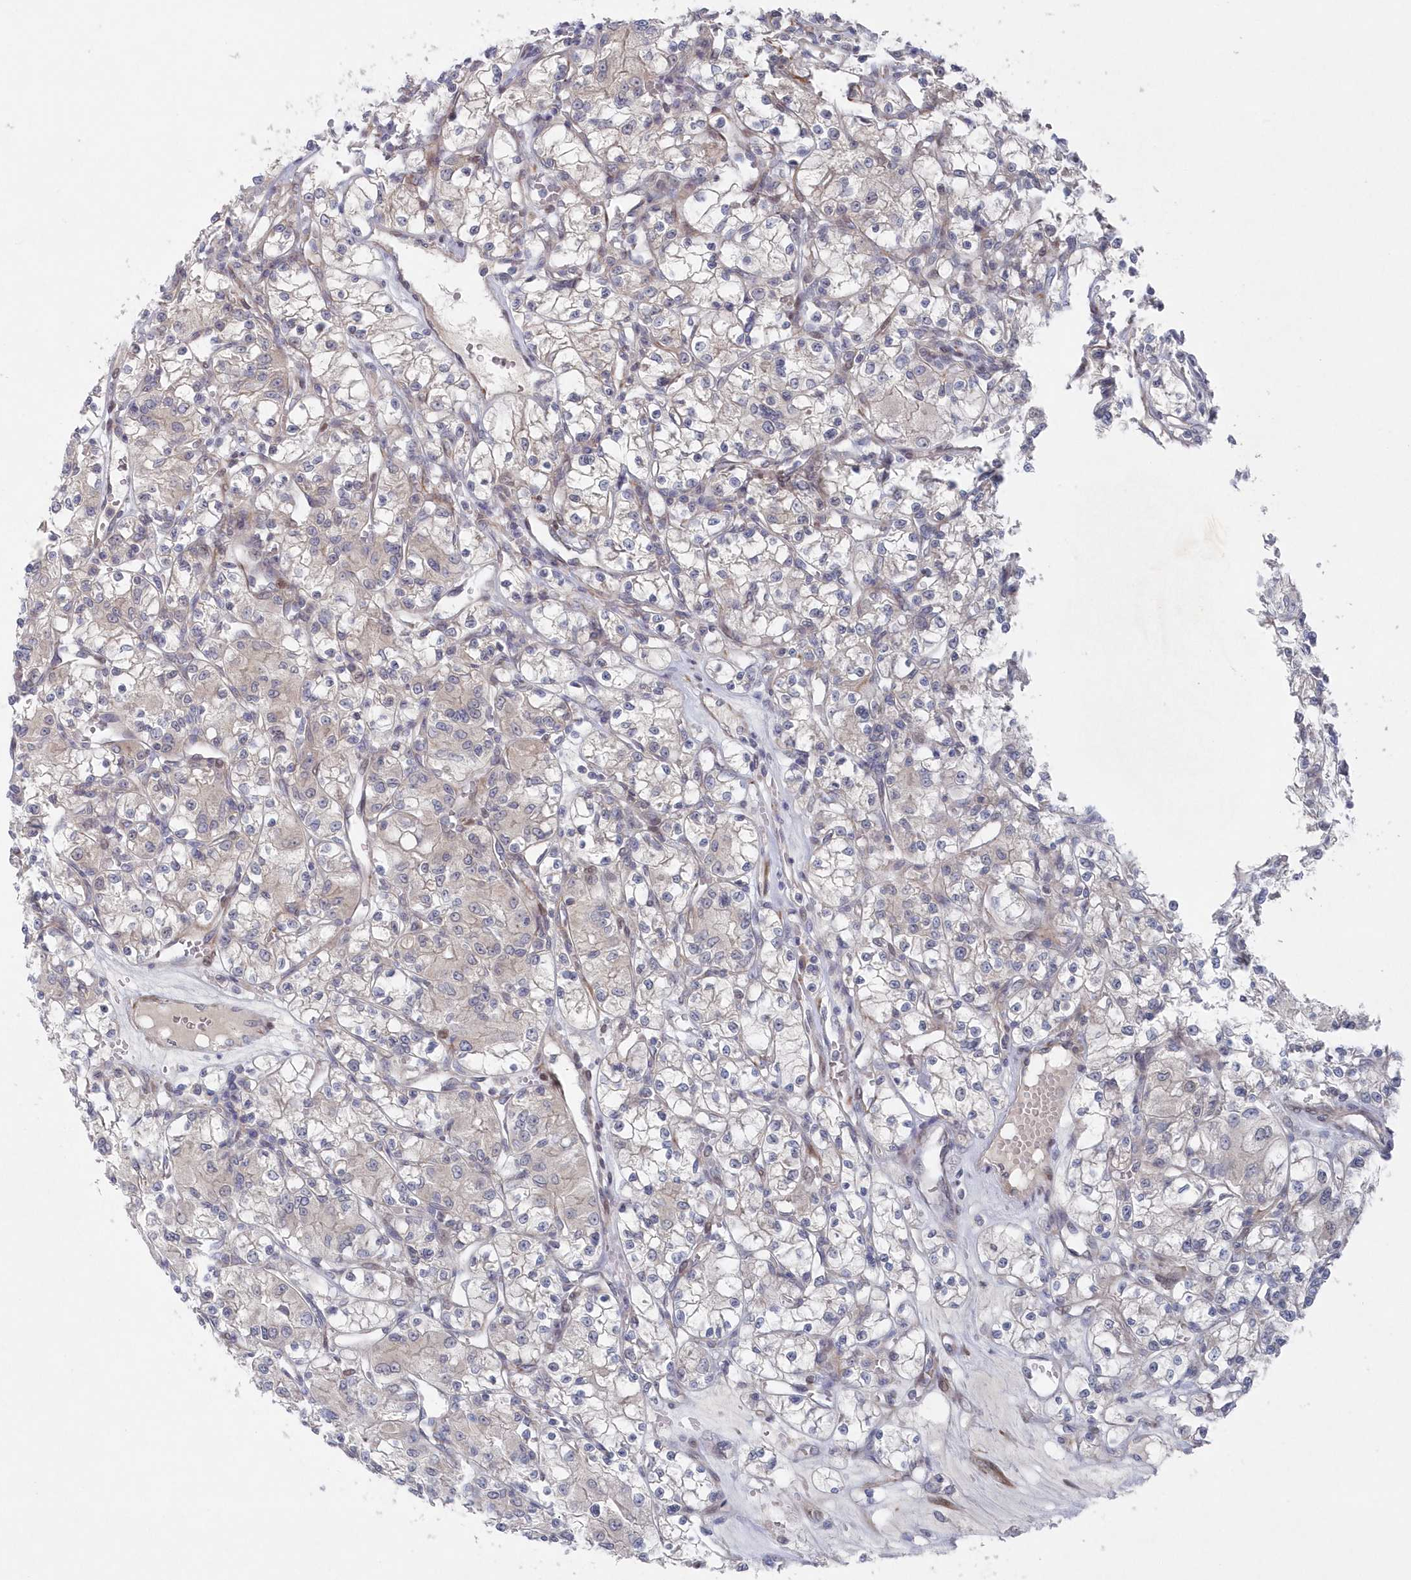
{"staining": {"intensity": "negative", "quantity": "none", "location": "none"}, "tissue": "renal cancer", "cell_type": "Tumor cells", "image_type": "cancer", "snomed": [{"axis": "morphology", "description": "Adenocarcinoma, NOS"}, {"axis": "topography", "description": "Kidney"}], "caption": "Immunohistochemical staining of renal cancer (adenocarcinoma) exhibits no significant expression in tumor cells.", "gene": "KIAA1586", "patient": {"sex": "female", "age": 59}}